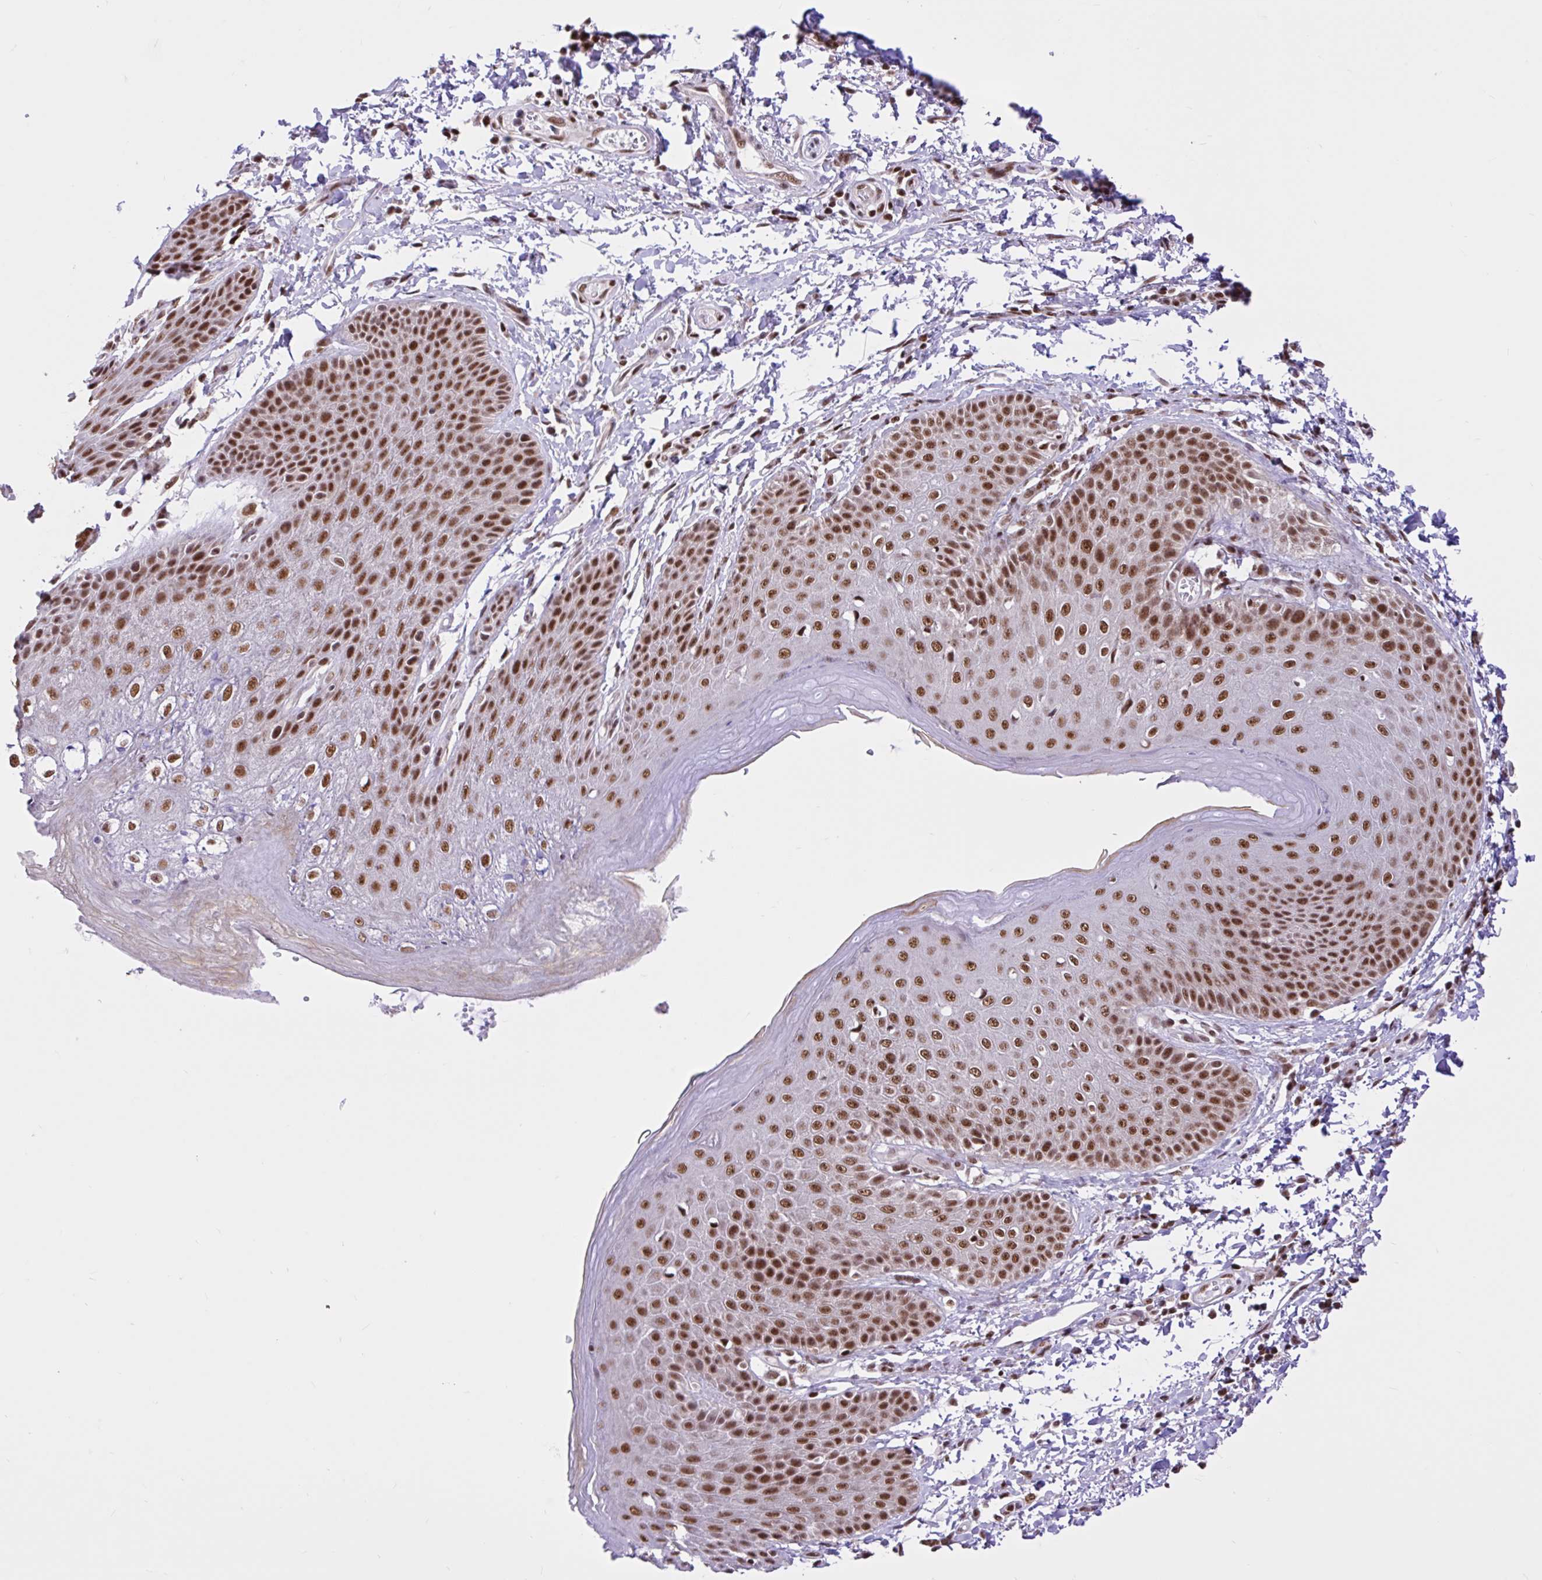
{"staining": {"intensity": "strong", "quantity": ">75%", "location": "nuclear"}, "tissue": "skin", "cell_type": "Epidermal cells", "image_type": "normal", "snomed": [{"axis": "morphology", "description": "Normal tissue, NOS"}, {"axis": "topography", "description": "Peripheral nerve tissue"}], "caption": "Skin was stained to show a protein in brown. There is high levels of strong nuclear positivity in approximately >75% of epidermal cells. (Stains: DAB (3,3'-diaminobenzidine) in brown, nuclei in blue, Microscopy: brightfield microscopy at high magnification).", "gene": "CCDC12", "patient": {"sex": "male", "age": 51}}